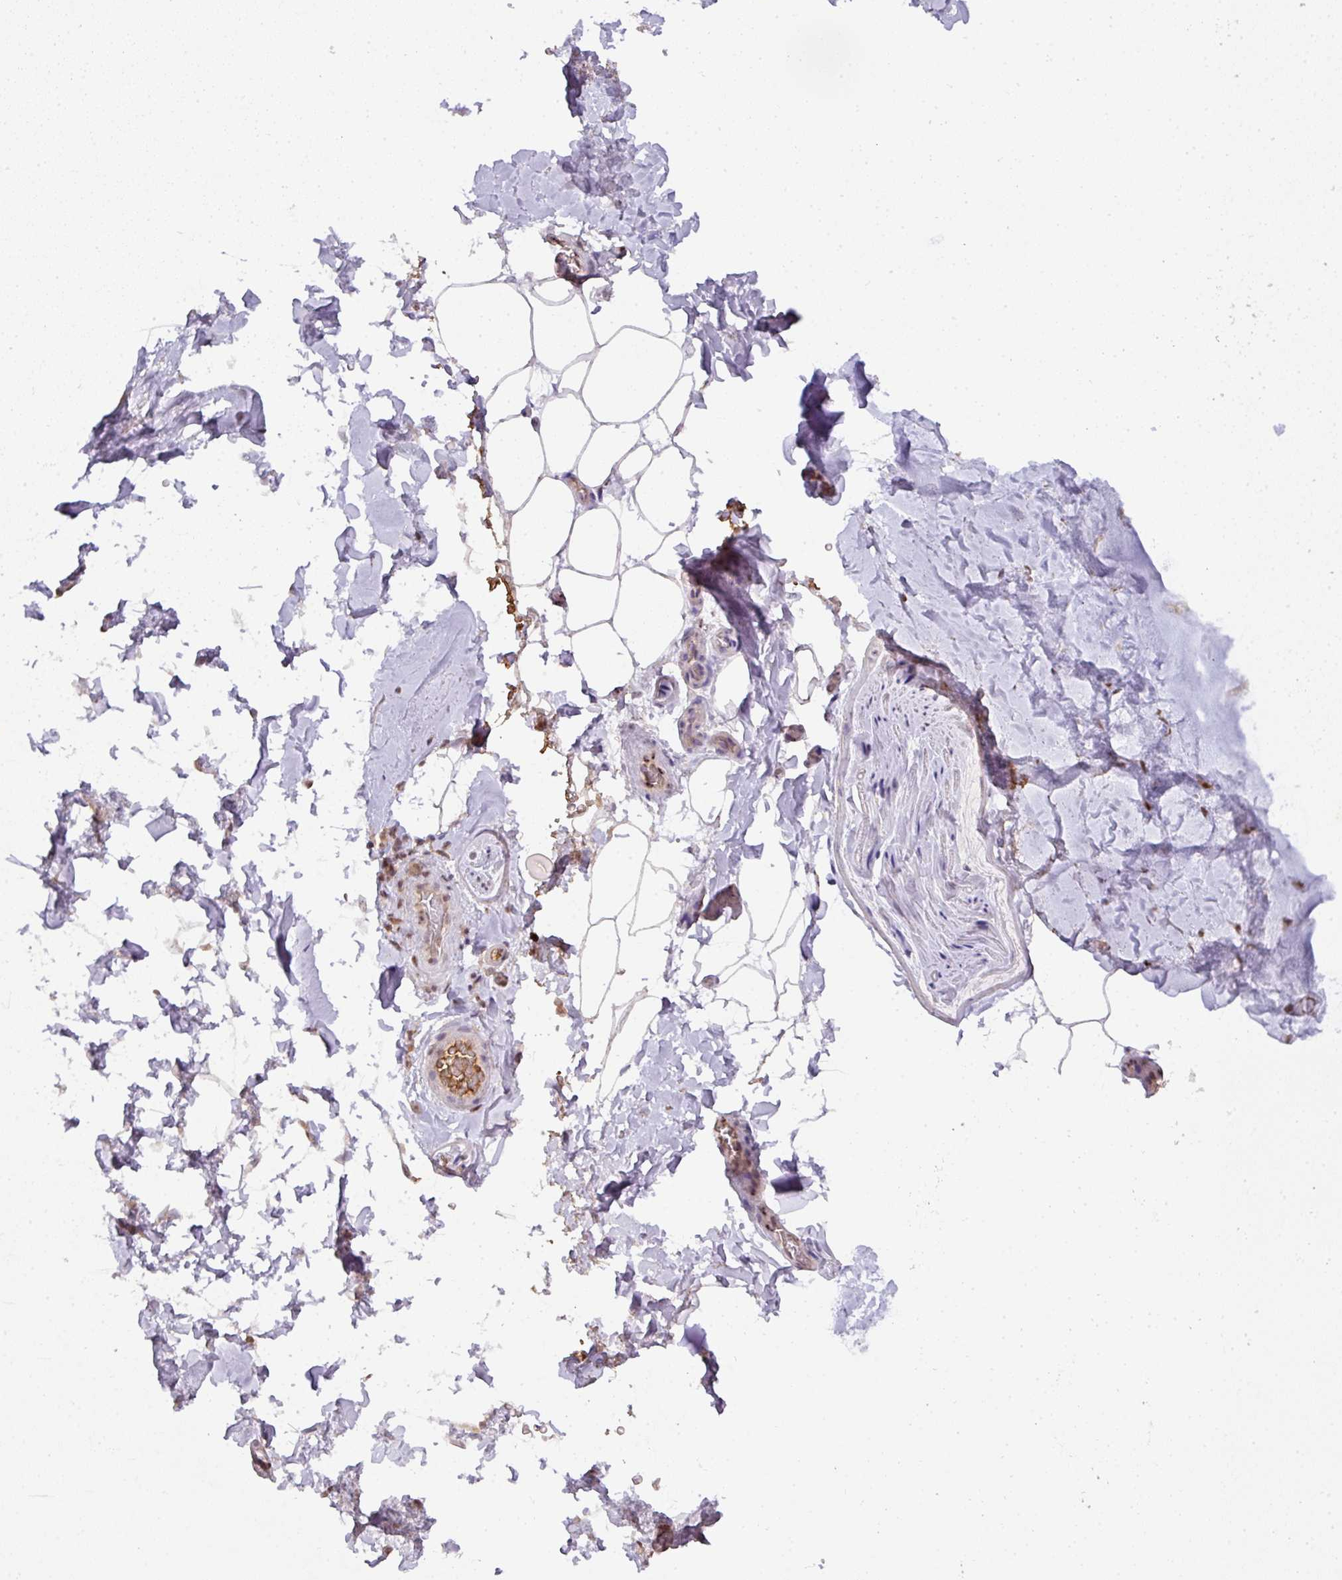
{"staining": {"intensity": "negative", "quantity": "none", "location": "none"}, "tissue": "adipose tissue", "cell_type": "Adipocytes", "image_type": "normal", "snomed": [{"axis": "morphology", "description": "Normal tissue, NOS"}, {"axis": "topography", "description": "Vascular tissue"}, {"axis": "topography", "description": "Peripheral nerve tissue"}], "caption": "An image of adipose tissue stained for a protein demonstrates no brown staining in adipocytes.", "gene": "RANBP9", "patient": {"sex": "male", "age": 41}}